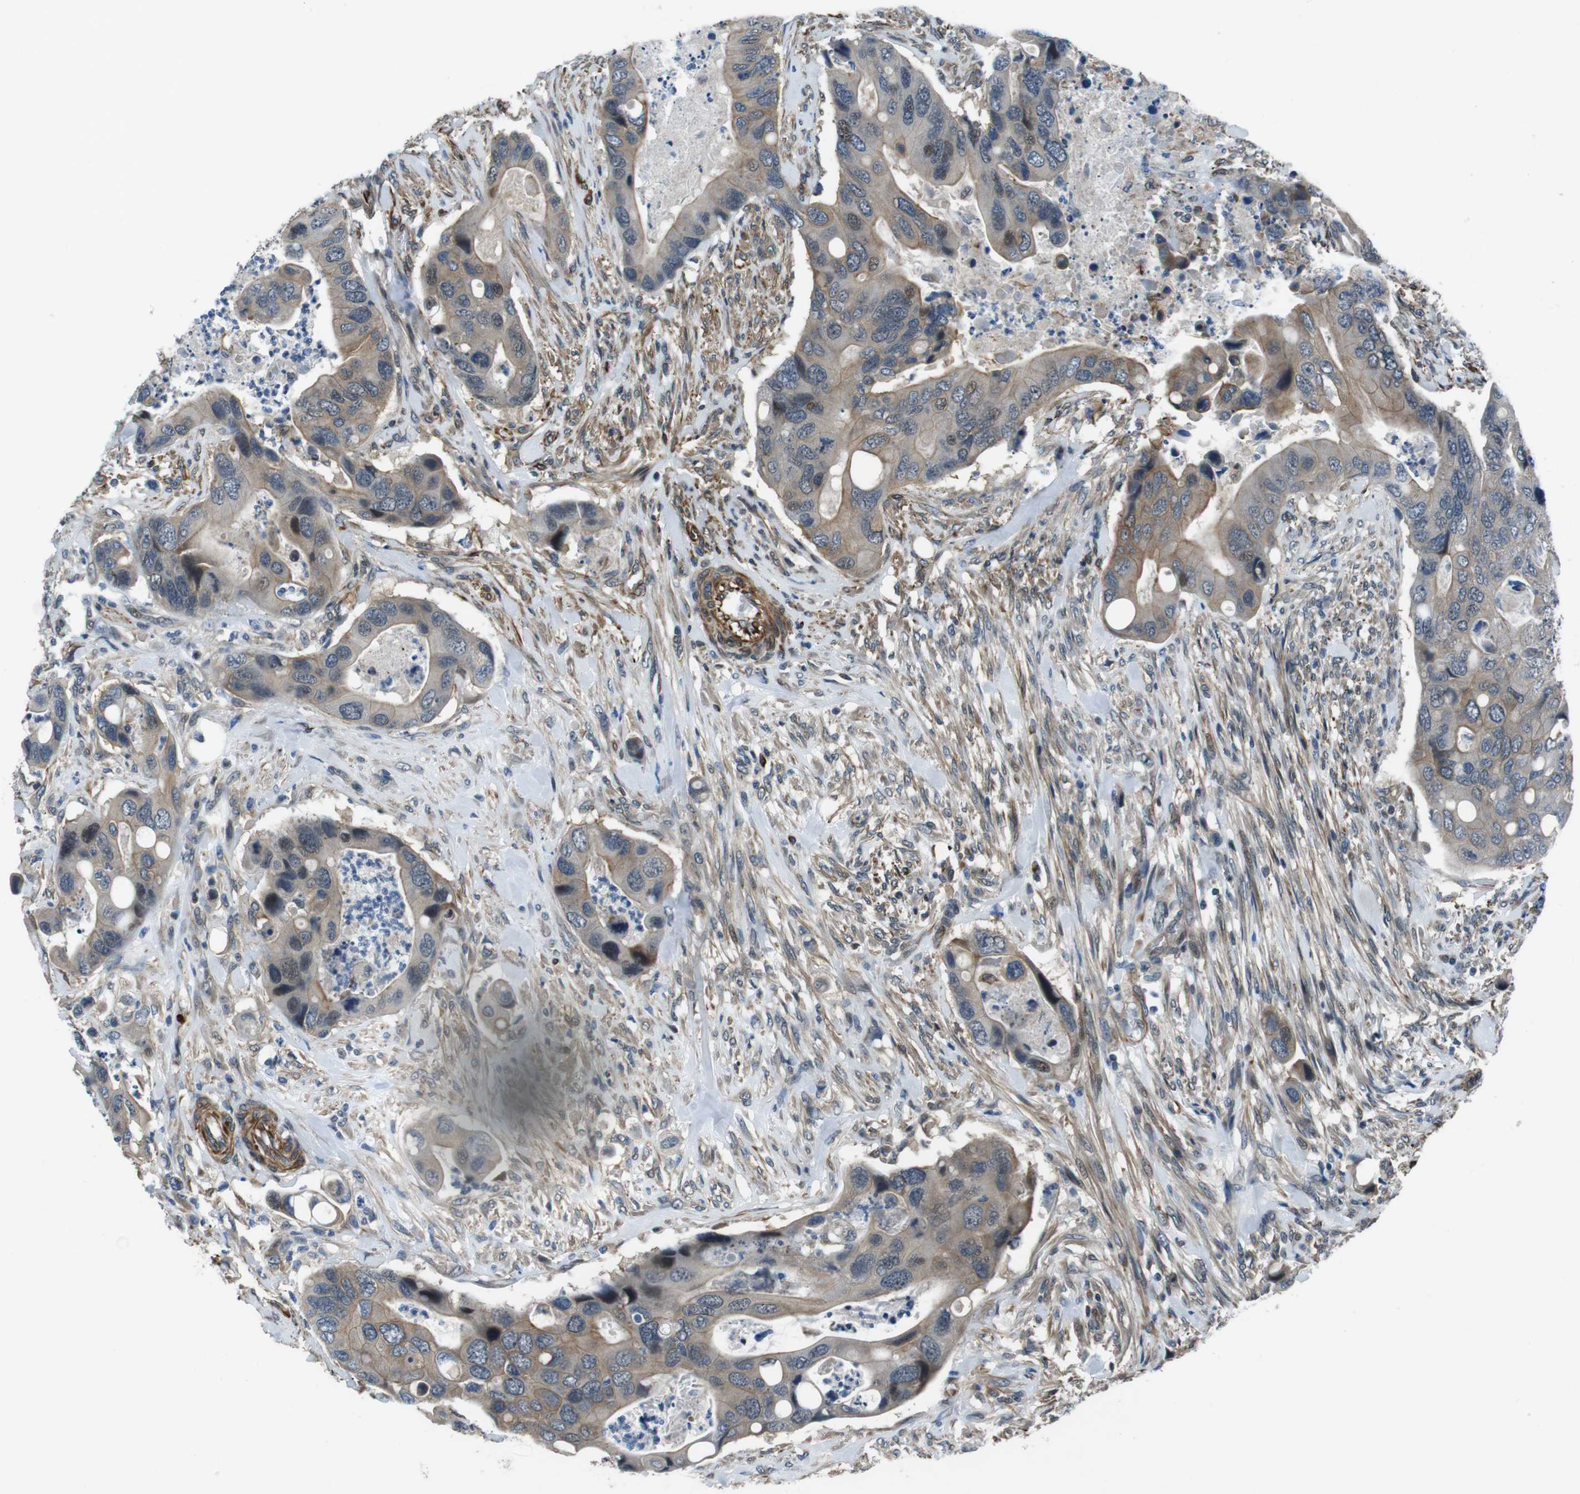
{"staining": {"intensity": "moderate", "quantity": "<25%", "location": "cytoplasmic/membranous,nuclear"}, "tissue": "colorectal cancer", "cell_type": "Tumor cells", "image_type": "cancer", "snomed": [{"axis": "morphology", "description": "Adenocarcinoma, NOS"}, {"axis": "topography", "description": "Rectum"}], "caption": "Approximately <25% of tumor cells in human adenocarcinoma (colorectal) show moderate cytoplasmic/membranous and nuclear protein expression as visualized by brown immunohistochemical staining.", "gene": "LRRC49", "patient": {"sex": "female", "age": 57}}